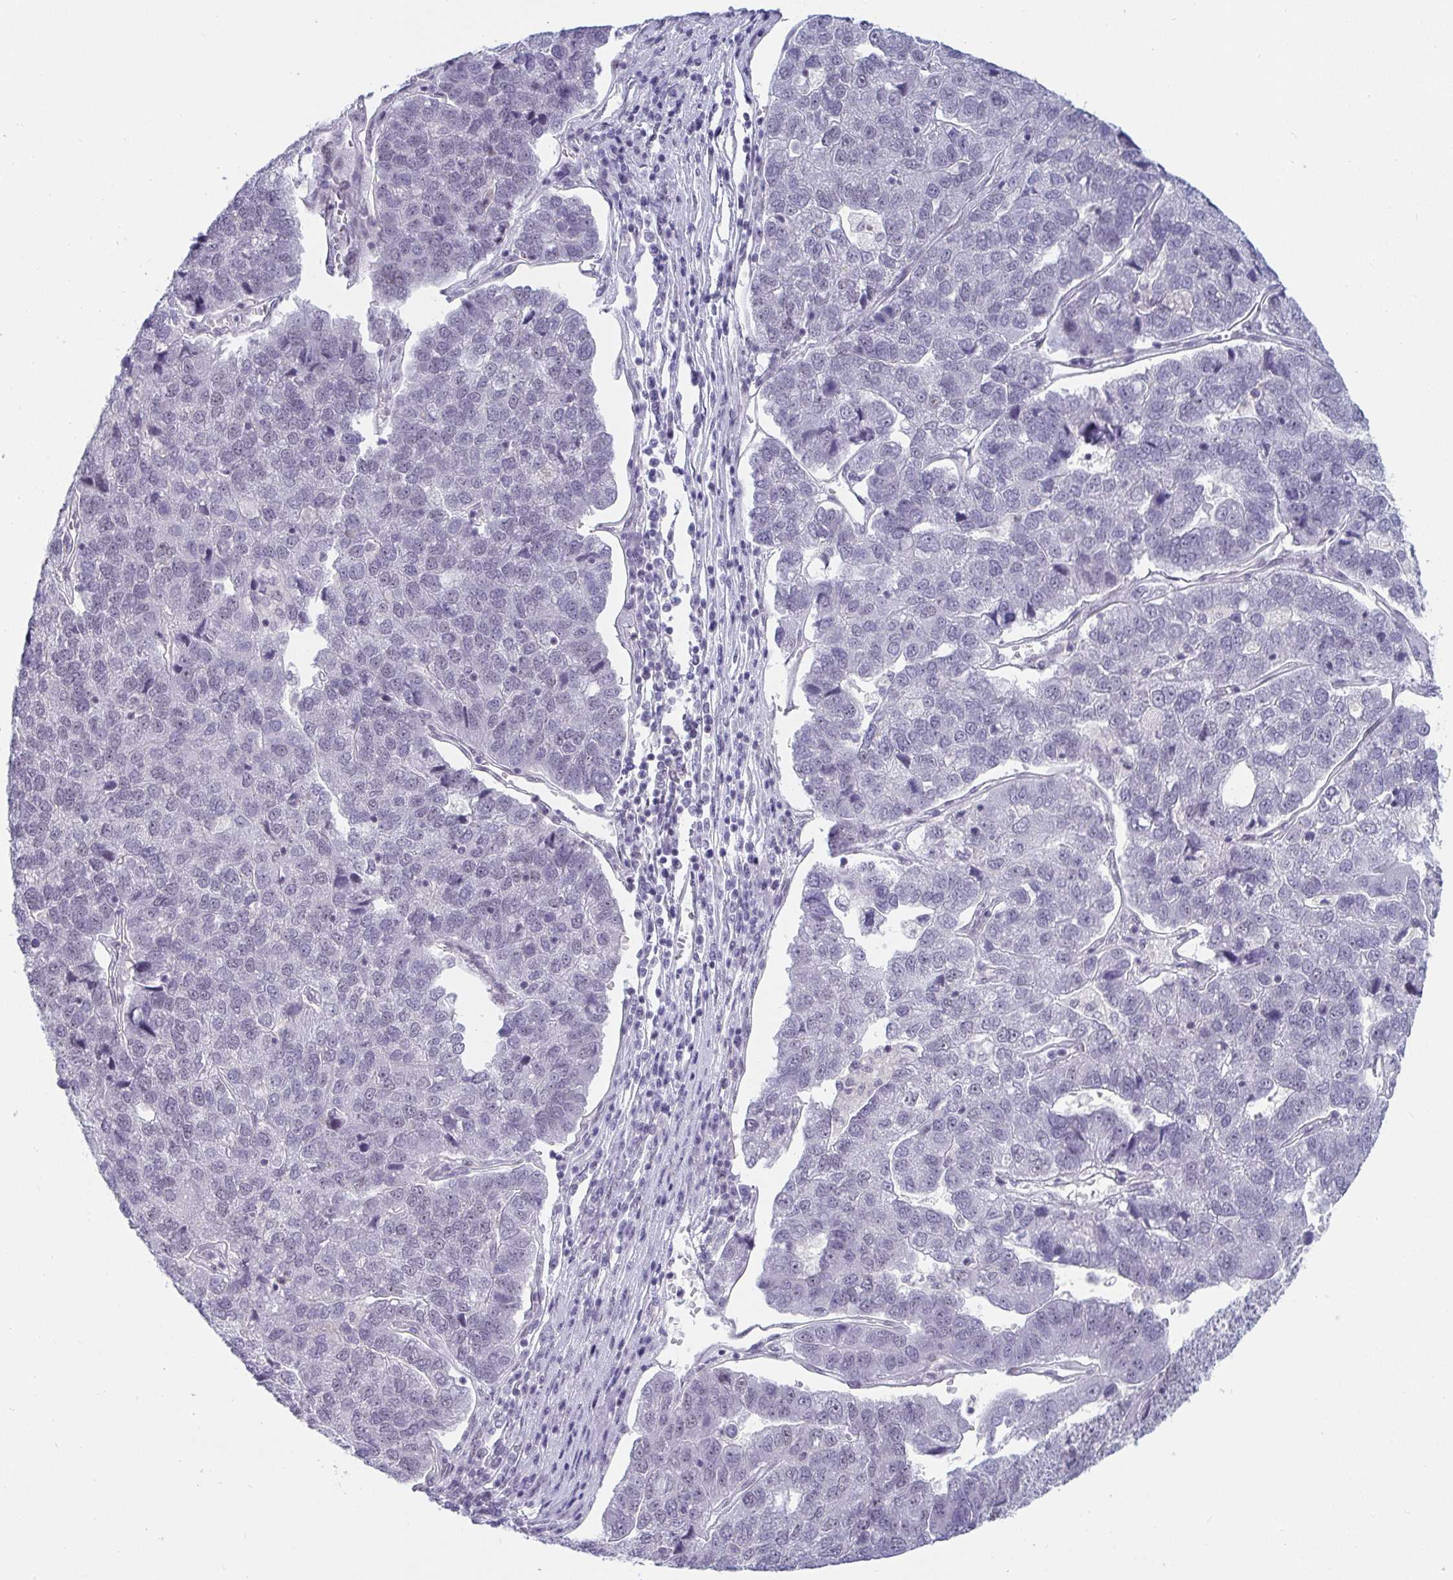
{"staining": {"intensity": "negative", "quantity": "none", "location": "none"}, "tissue": "pancreatic cancer", "cell_type": "Tumor cells", "image_type": "cancer", "snomed": [{"axis": "morphology", "description": "Adenocarcinoma, NOS"}, {"axis": "topography", "description": "Pancreas"}], "caption": "Protein analysis of pancreatic cancer shows no significant positivity in tumor cells.", "gene": "PRR14", "patient": {"sex": "female", "age": 61}}